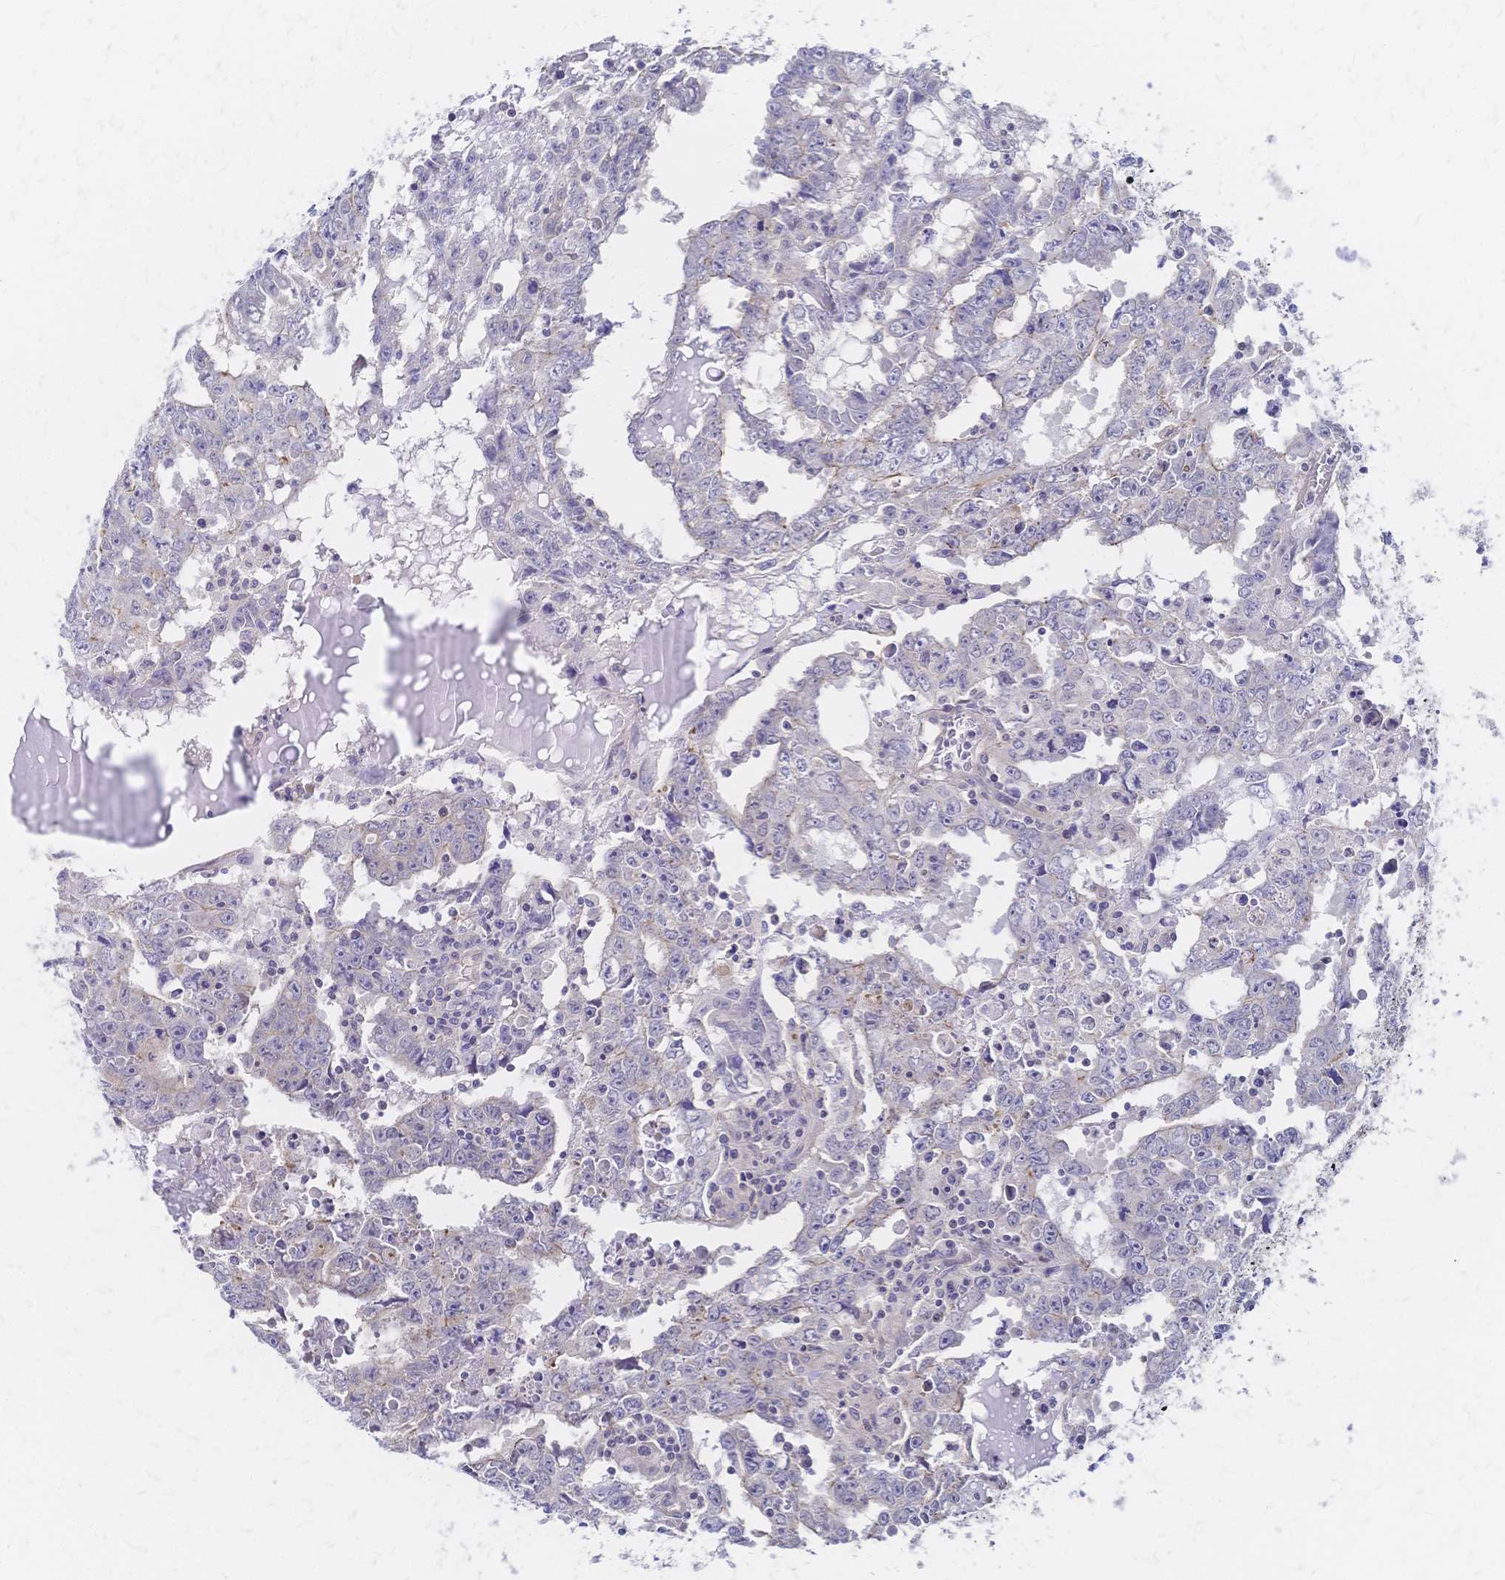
{"staining": {"intensity": "negative", "quantity": "none", "location": "none"}, "tissue": "testis cancer", "cell_type": "Tumor cells", "image_type": "cancer", "snomed": [{"axis": "morphology", "description": "Carcinoma, Embryonal, NOS"}, {"axis": "topography", "description": "Testis"}], "caption": "Immunohistochemical staining of embryonal carcinoma (testis) reveals no significant staining in tumor cells. (DAB (3,3'-diaminobenzidine) immunohistochemistry visualized using brightfield microscopy, high magnification).", "gene": "SLC5A1", "patient": {"sex": "male", "age": 22}}